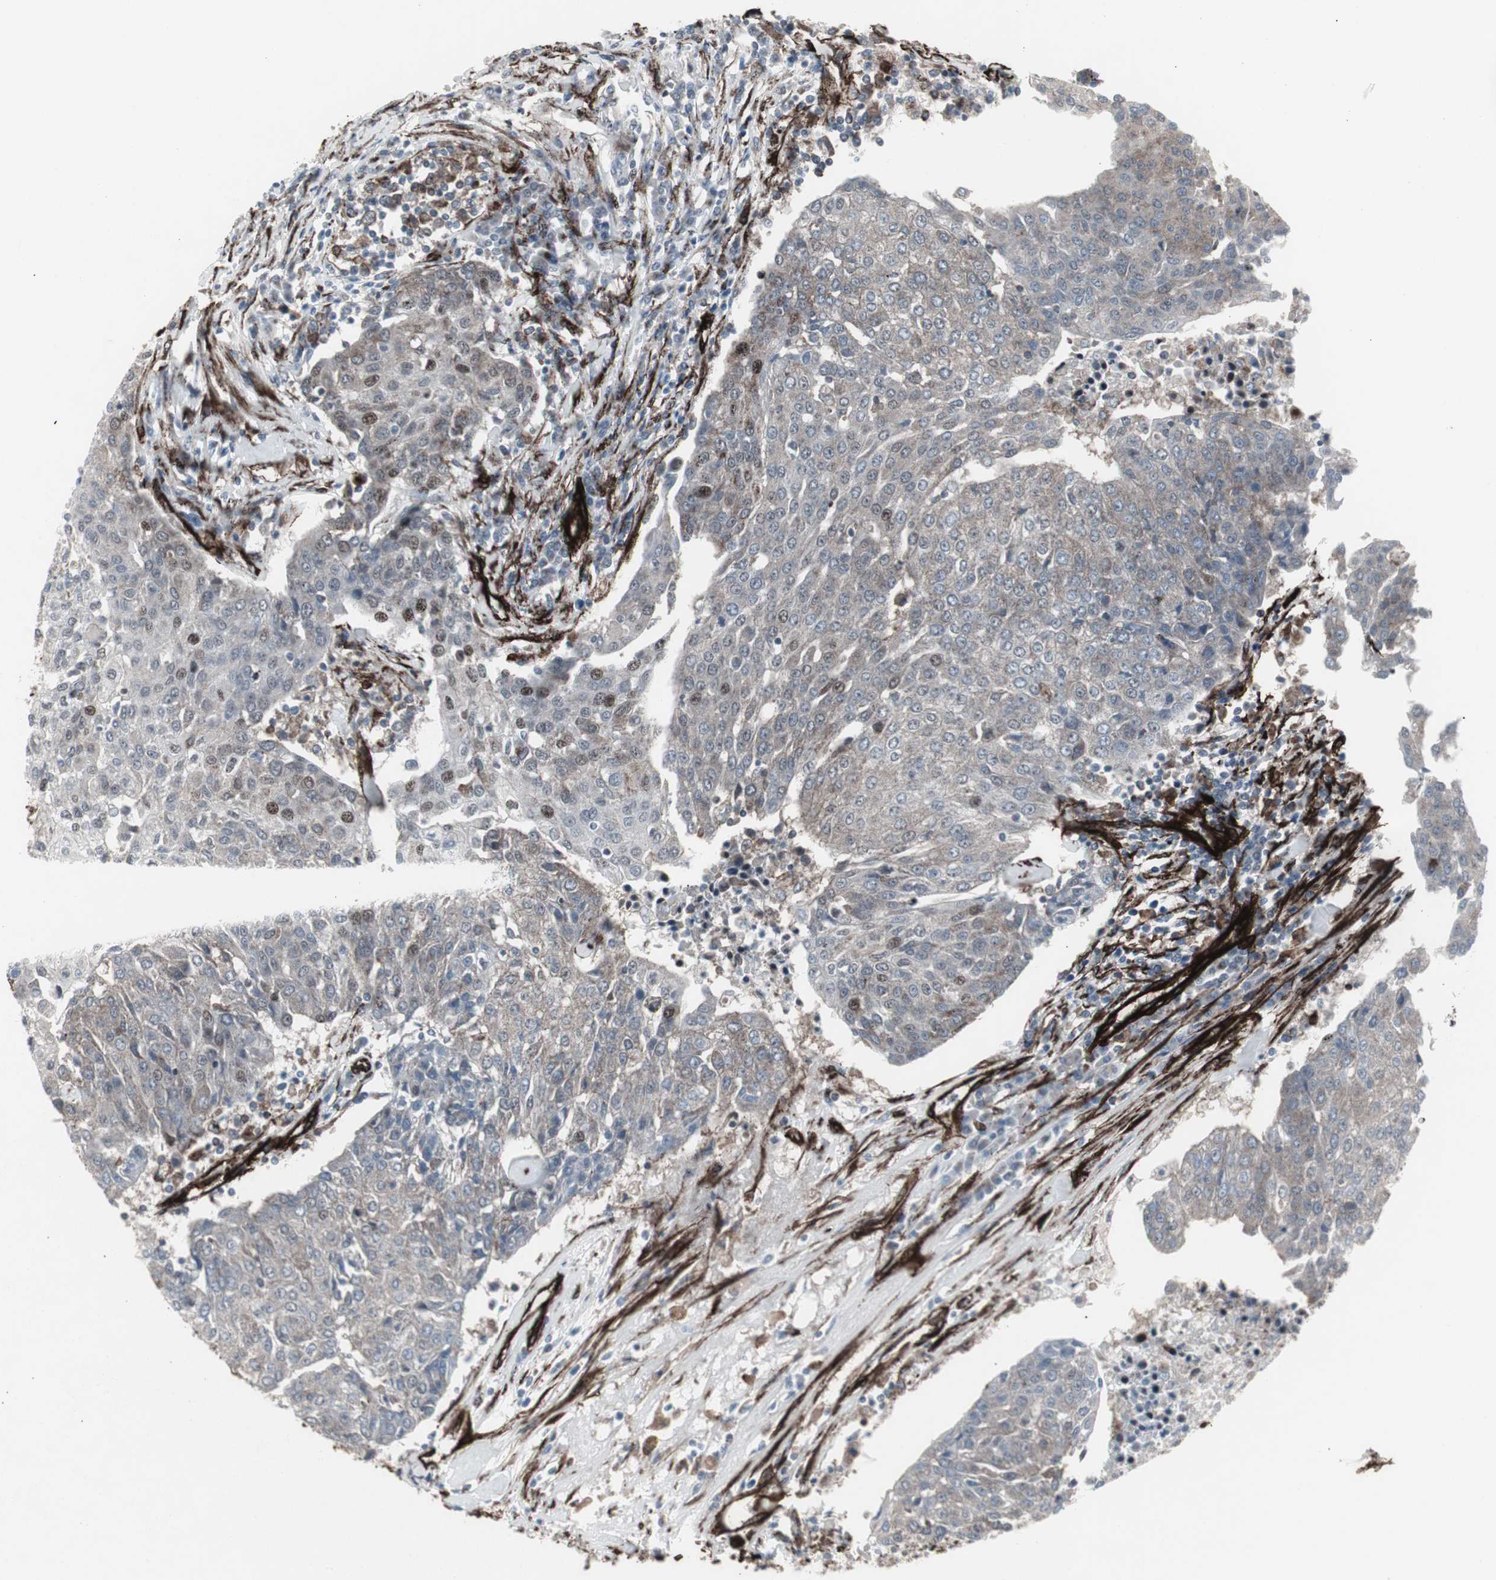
{"staining": {"intensity": "moderate", "quantity": "<25%", "location": "cytoplasmic/membranous,nuclear"}, "tissue": "urothelial cancer", "cell_type": "Tumor cells", "image_type": "cancer", "snomed": [{"axis": "morphology", "description": "Urothelial carcinoma, High grade"}, {"axis": "topography", "description": "Urinary bladder"}], "caption": "Human urothelial cancer stained with a brown dye exhibits moderate cytoplasmic/membranous and nuclear positive expression in about <25% of tumor cells.", "gene": "PDGFA", "patient": {"sex": "female", "age": 85}}